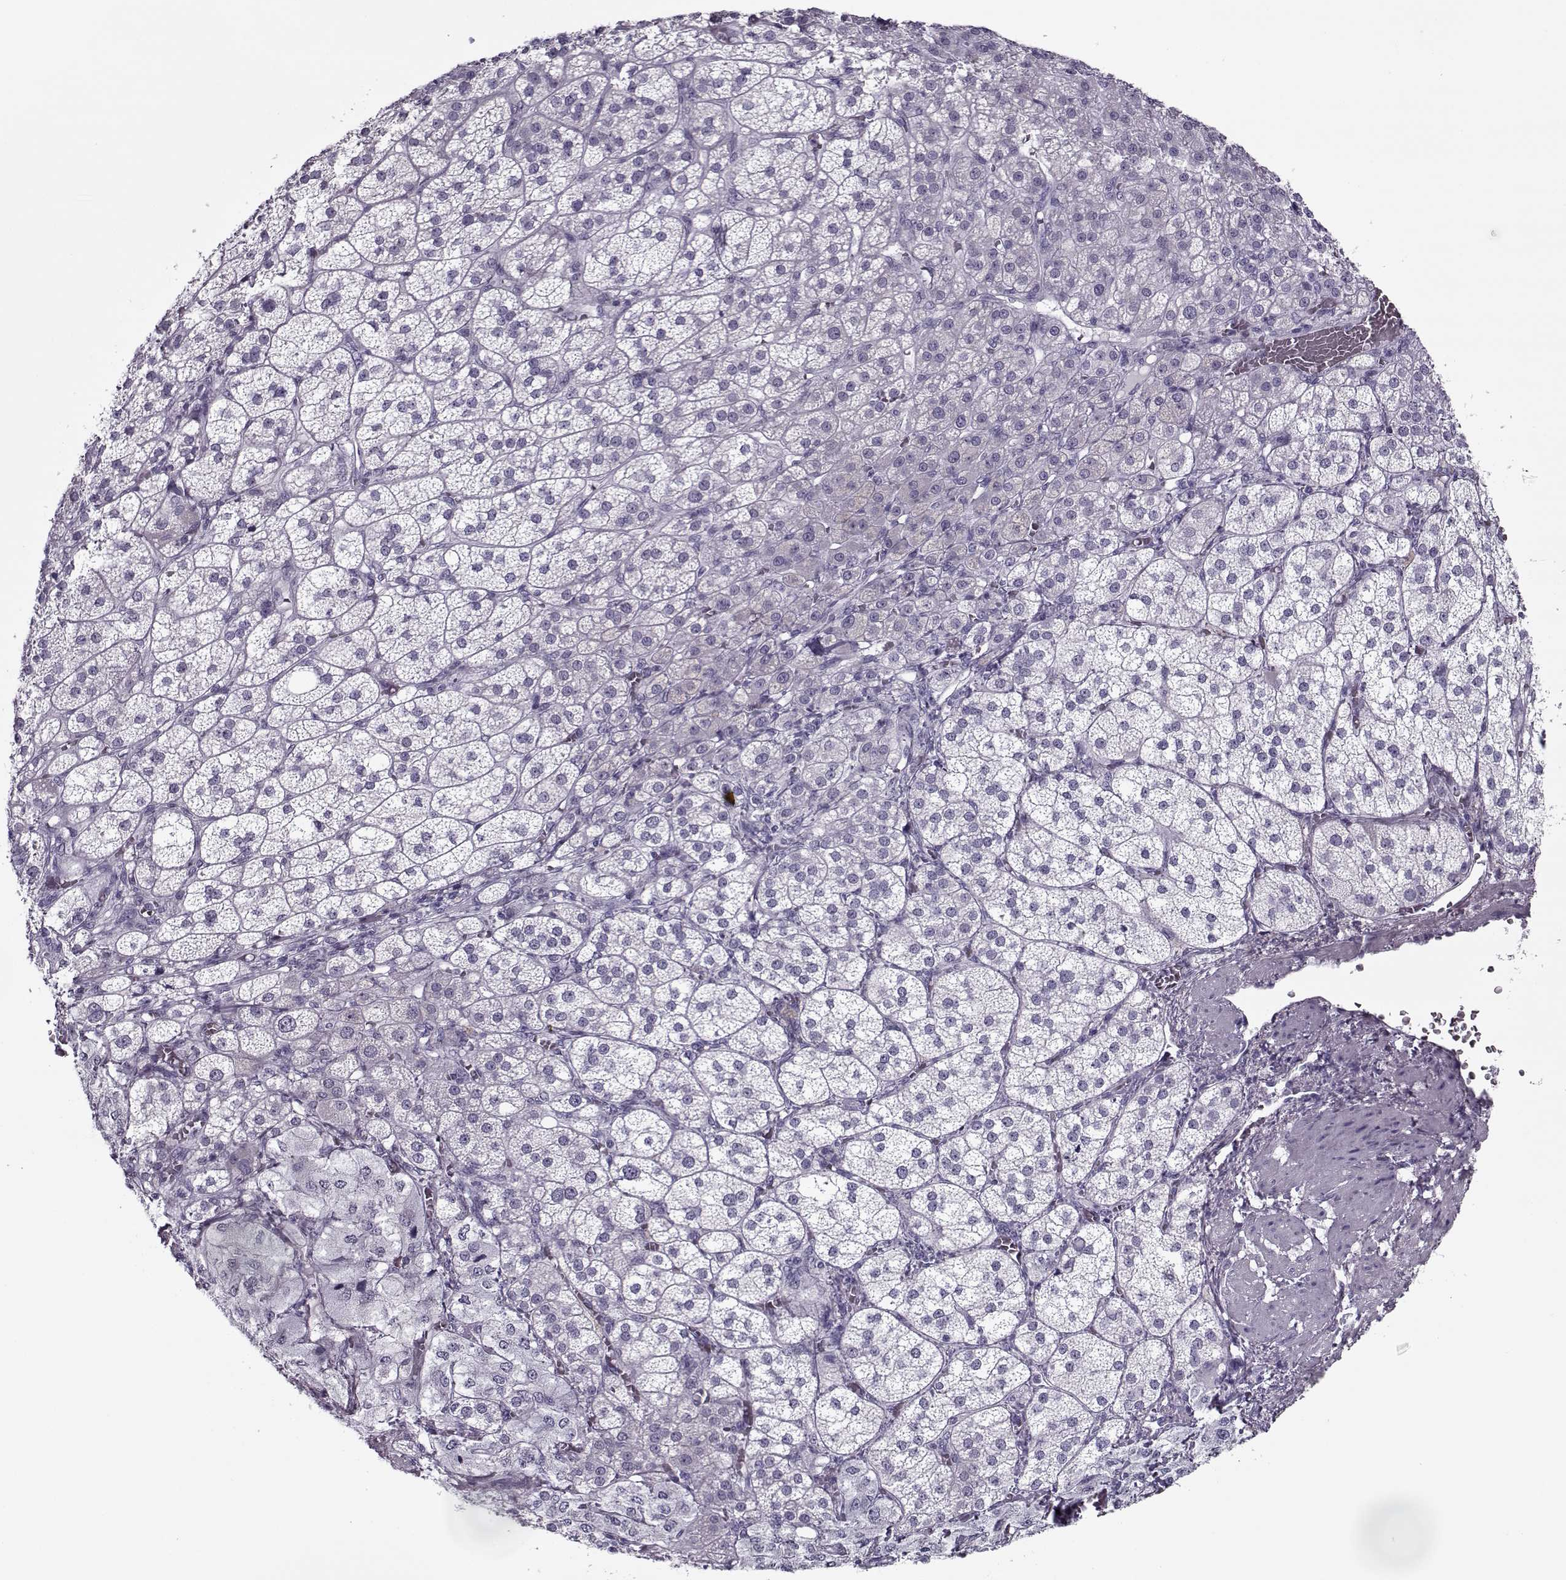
{"staining": {"intensity": "negative", "quantity": "none", "location": "none"}, "tissue": "adrenal gland", "cell_type": "Glandular cells", "image_type": "normal", "snomed": [{"axis": "morphology", "description": "Normal tissue, NOS"}, {"axis": "topography", "description": "Adrenal gland"}], "caption": "Immunohistochemistry photomicrograph of unremarkable adrenal gland stained for a protein (brown), which shows no staining in glandular cells. The staining was performed using DAB to visualize the protein expression in brown, while the nuclei were stained in blue with hematoxylin (Magnification: 20x).", "gene": "CIBAR1", "patient": {"sex": "female", "age": 60}}